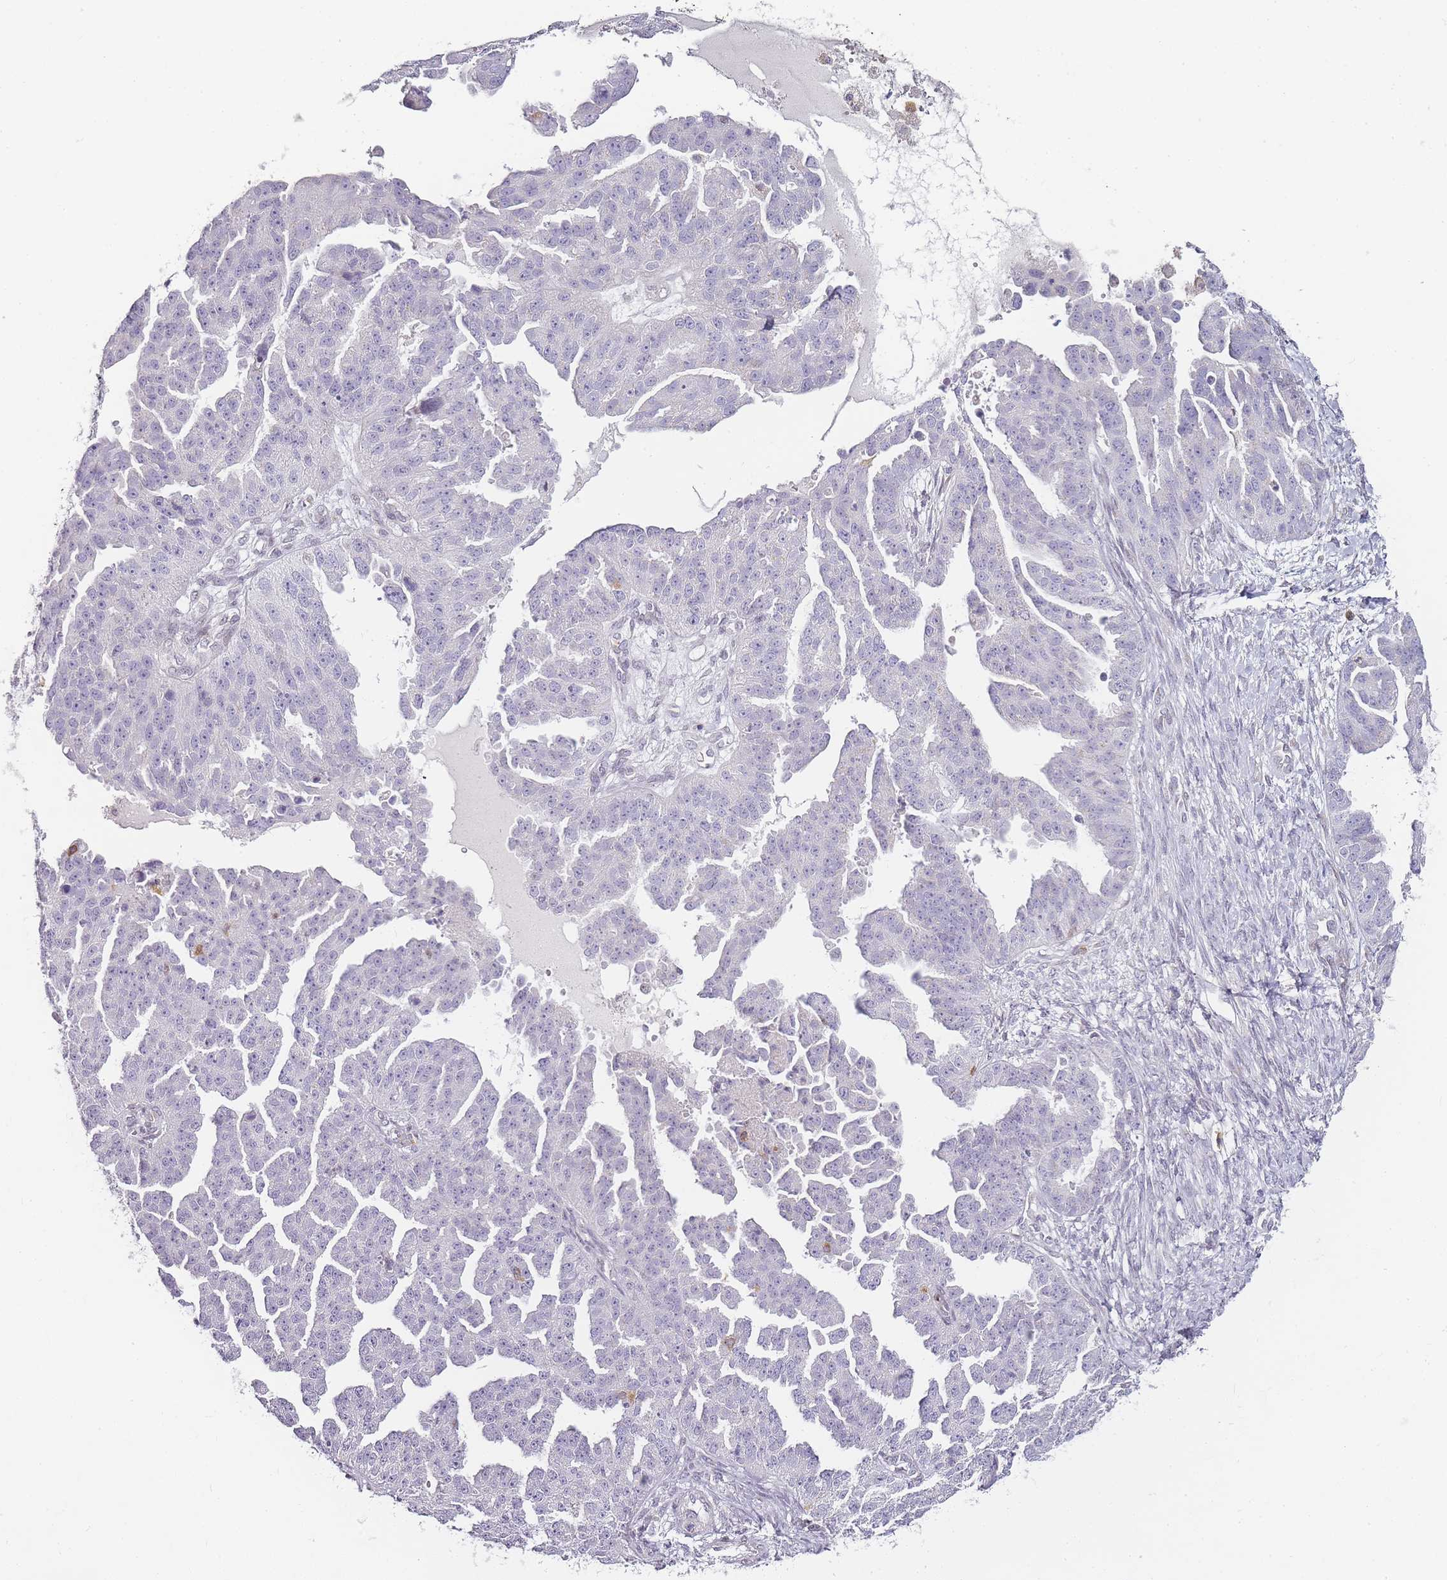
{"staining": {"intensity": "negative", "quantity": "none", "location": "none"}, "tissue": "ovarian cancer", "cell_type": "Tumor cells", "image_type": "cancer", "snomed": [{"axis": "morphology", "description": "Cystadenocarcinoma, serous, NOS"}, {"axis": "topography", "description": "Ovary"}], "caption": "Immunohistochemical staining of human ovarian serous cystadenocarcinoma demonstrates no significant expression in tumor cells. (DAB IHC, high magnification).", "gene": "JAKMIP1", "patient": {"sex": "female", "age": 58}}